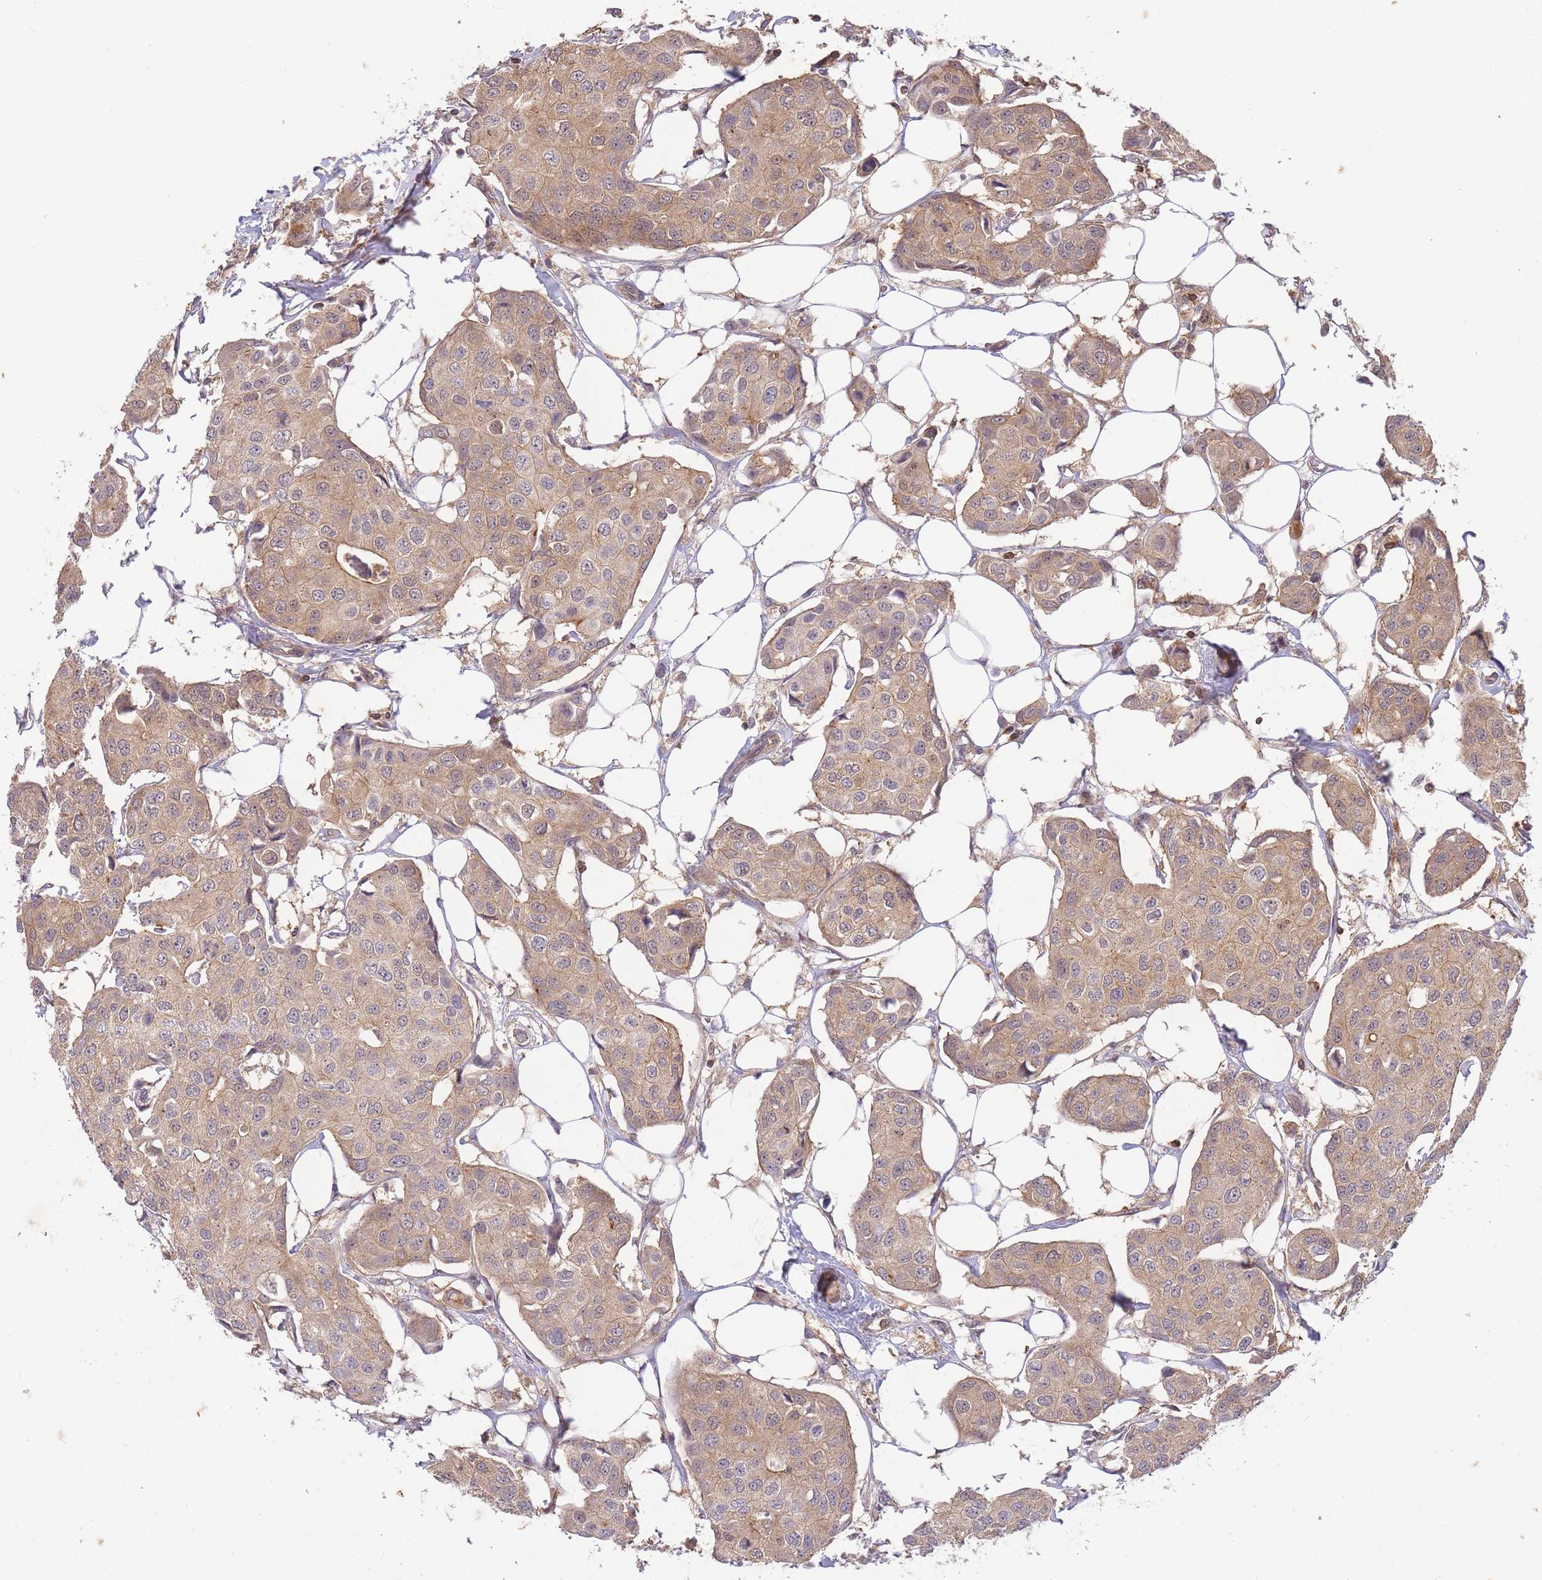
{"staining": {"intensity": "moderate", "quantity": ">75%", "location": "cytoplasmic/membranous"}, "tissue": "breast cancer", "cell_type": "Tumor cells", "image_type": "cancer", "snomed": [{"axis": "morphology", "description": "Duct carcinoma"}, {"axis": "topography", "description": "Breast"}, {"axis": "topography", "description": "Lymph node"}], "caption": "Tumor cells demonstrate medium levels of moderate cytoplasmic/membranous positivity in about >75% of cells in breast infiltrating ductal carcinoma.", "gene": "ST8SIA4", "patient": {"sex": "female", "age": 80}}